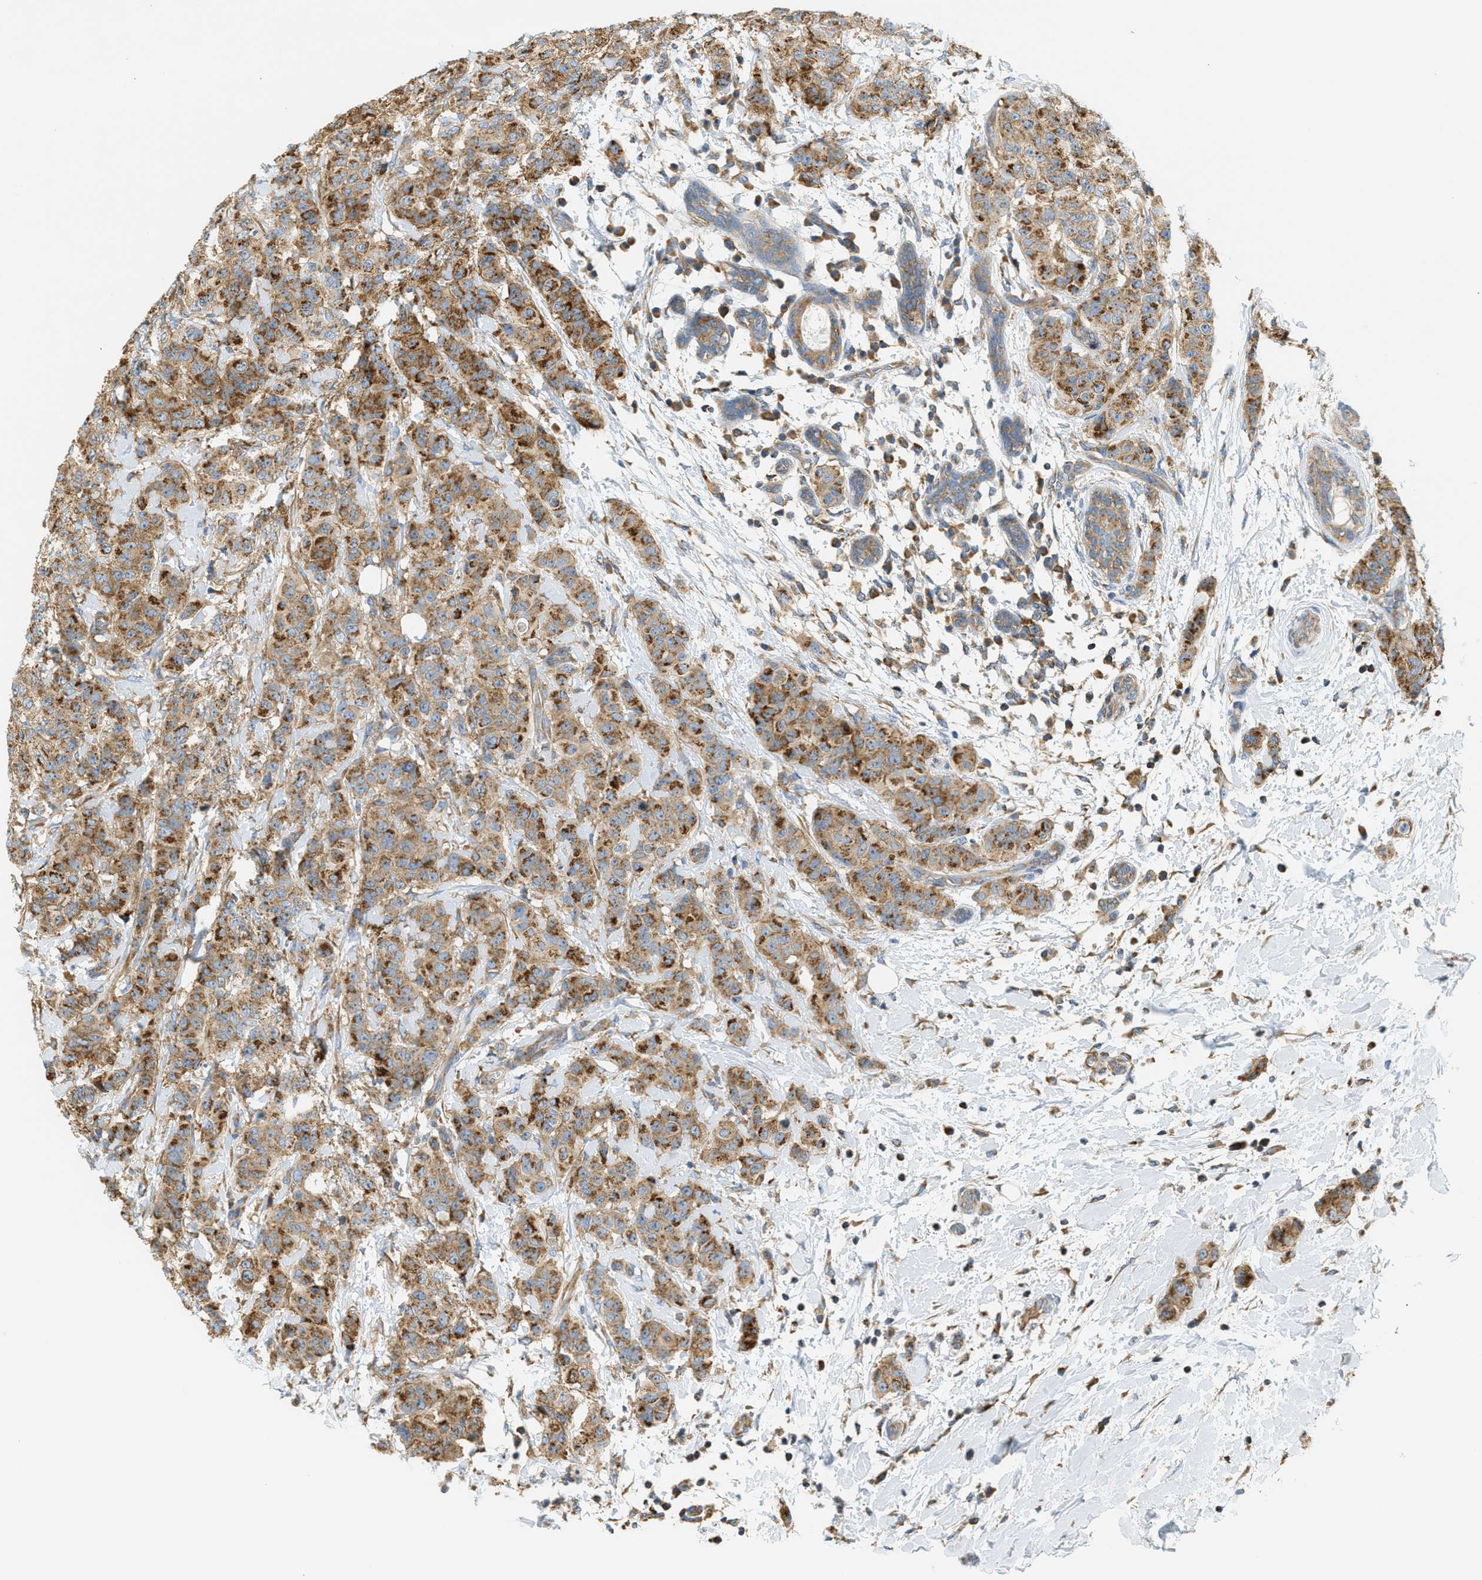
{"staining": {"intensity": "moderate", "quantity": ">75%", "location": "cytoplasmic/membranous"}, "tissue": "breast cancer", "cell_type": "Tumor cells", "image_type": "cancer", "snomed": [{"axis": "morphology", "description": "Normal tissue, NOS"}, {"axis": "morphology", "description": "Duct carcinoma"}, {"axis": "topography", "description": "Breast"}], "caption": "Brown immunohistochemical staining in human breast cancer (infiltrating ductal carcinoma) displays moderate cytoplasmic/membranous staining in approximately >75% of tumor cells.", "gene": "ABCF1", "patient": {"sex": "female", "age": 40}}